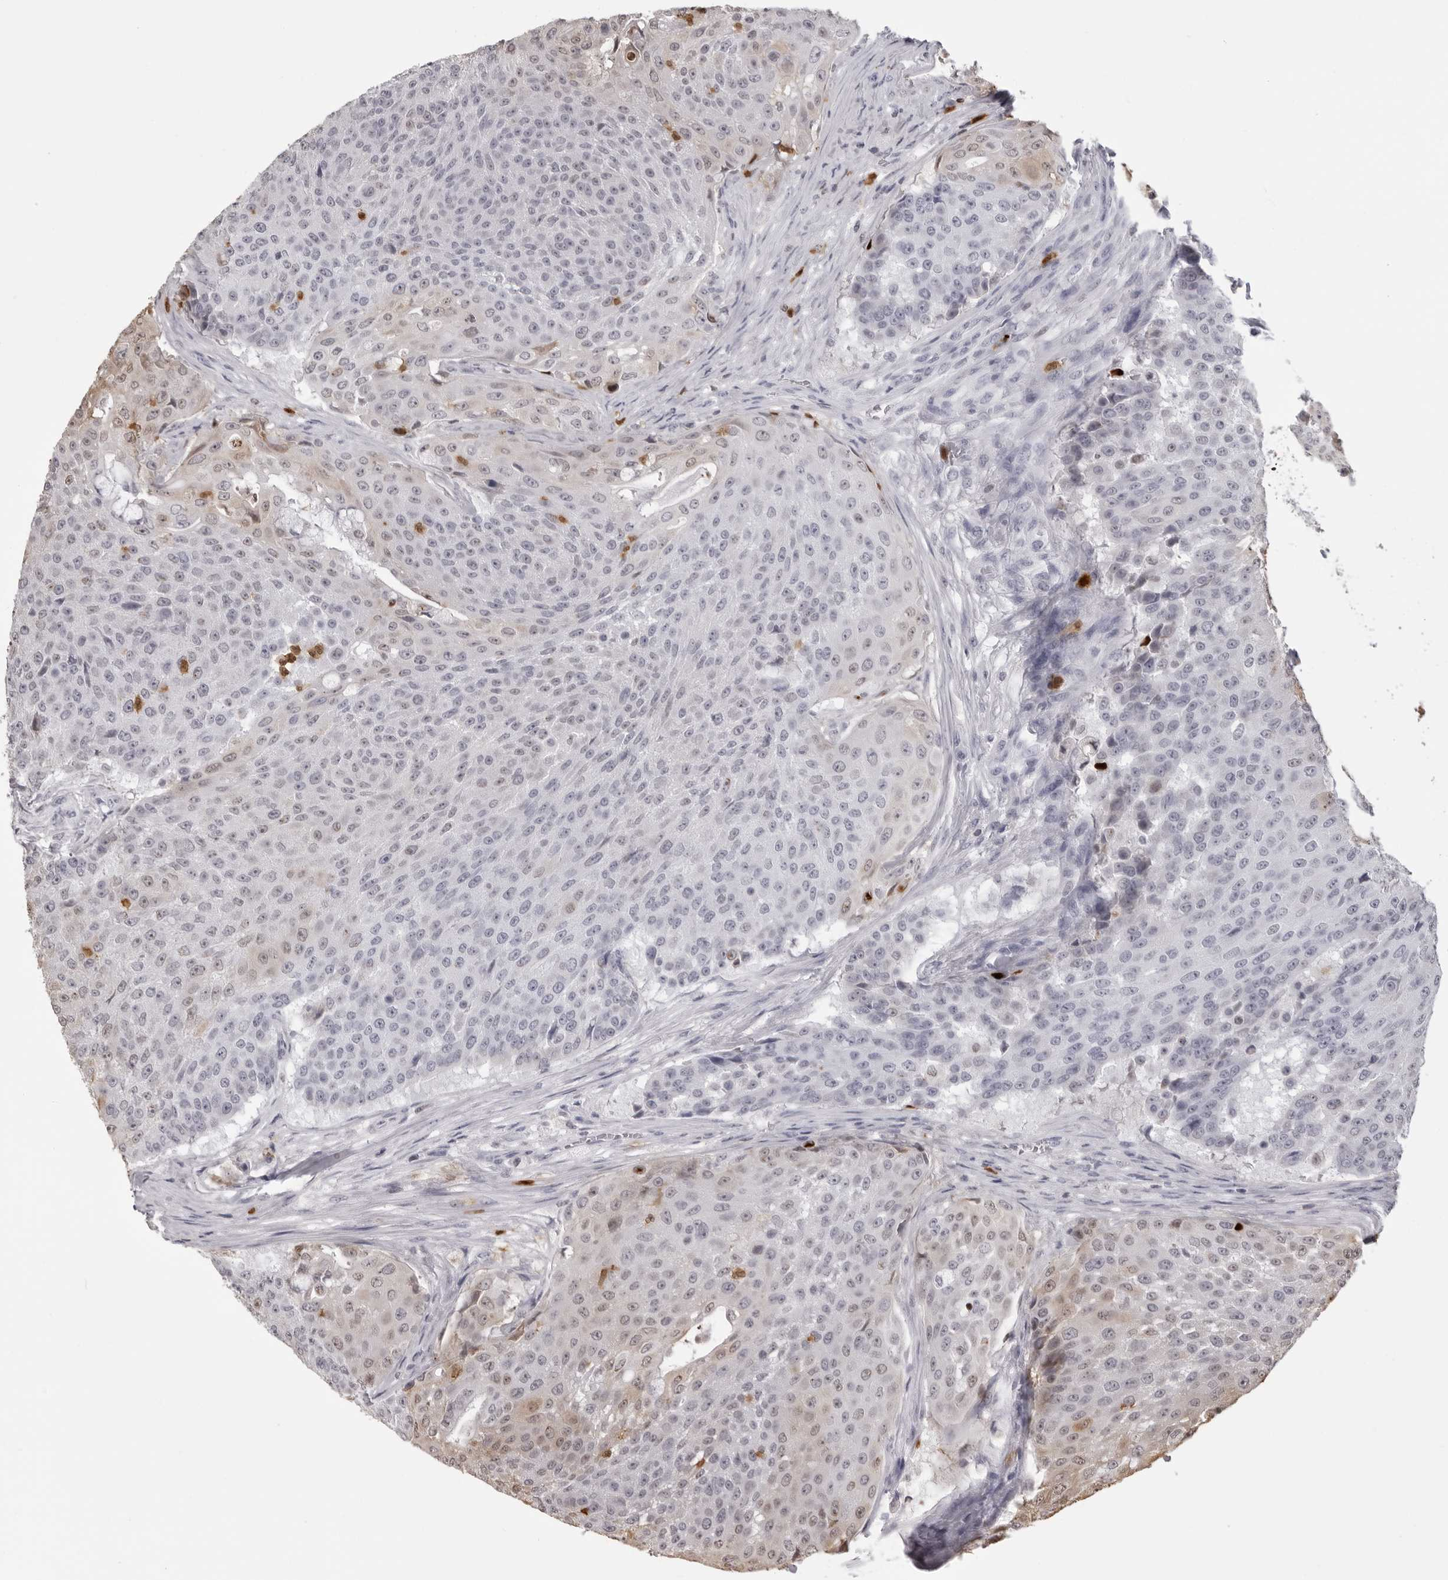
{"staining": {"intensity": "negative", "quantity": "none", "location": "none"}, "tissue": "urothelial cancer", "cell_type": "Tumor cells", "image_type": "cancer", "snomed": [{"axis": "morphology", "description": "Urothelial carcinoma, High grade"}, {"axis": "topography", "description": "Urinary bladder"}], "caption": "Urothelial cancer was stained to show a protein in brown. There is no significant staining in tumor cells.", "gene": "IL31", "patient": {"sex": "female", "age": 63}}